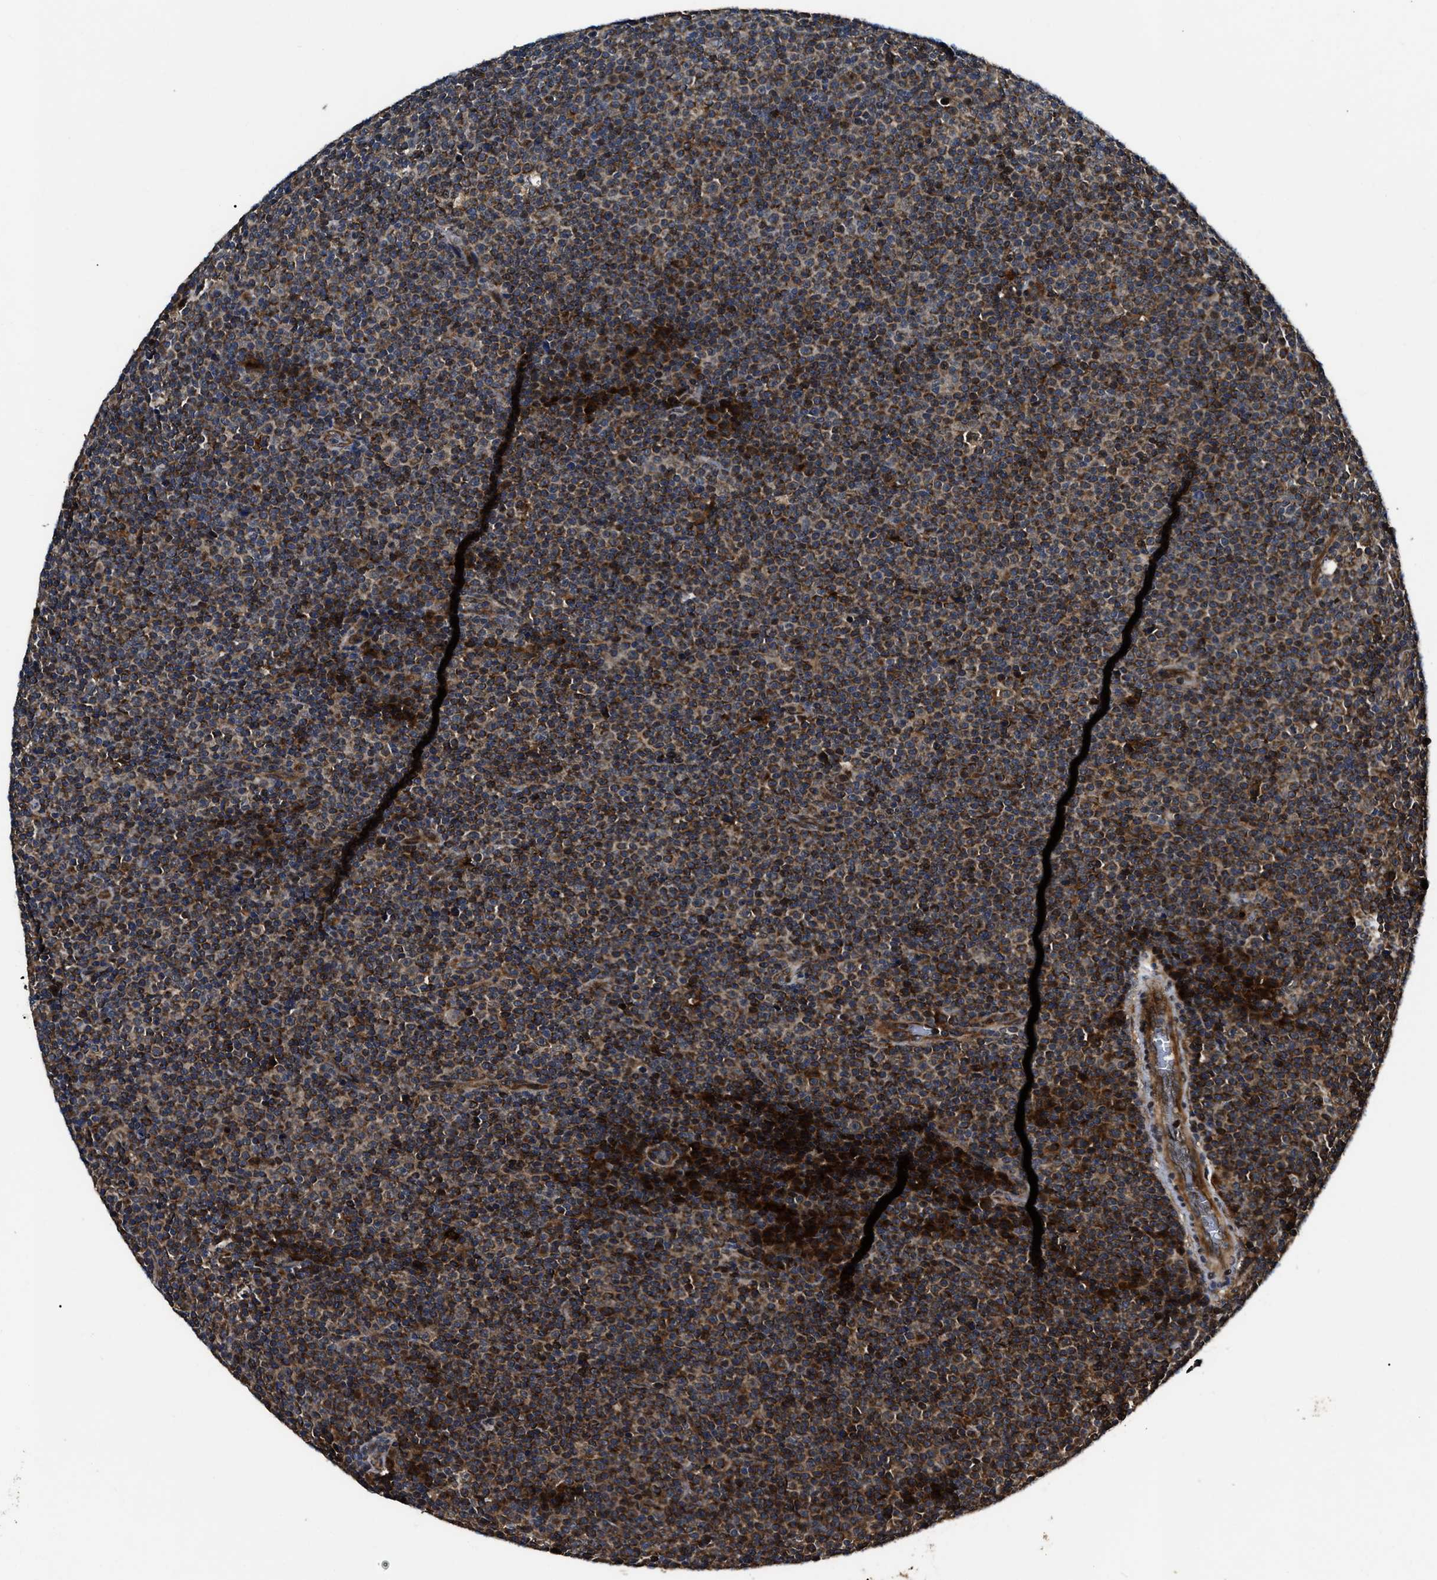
{"staining": {"intensity": "strong", "quantity": ">75%", "location": "cytoplasmic/membranous"}, "tissue": "lymphoma", "cell_type": "Tumor cells", "image_type": "cancer", "snomed": [{"axis": "morphology", "description": "Malignant lymphoma, non-Hodgkin's type, Low grade"}, {"axis": "topography", "description": "Lymph node"}], "caption": "IHC micrograph of neoplastic tissue: human lymphoma stained using immunohistochemistry reveals high levels of strong protein expression localized specifically in the cytoplasmic/membranous of tumor cells, appearing as a cytoplasmic/membranous brown color.", "gene": "PPWD1", "patient": {"sex": "female", "age": 67}}